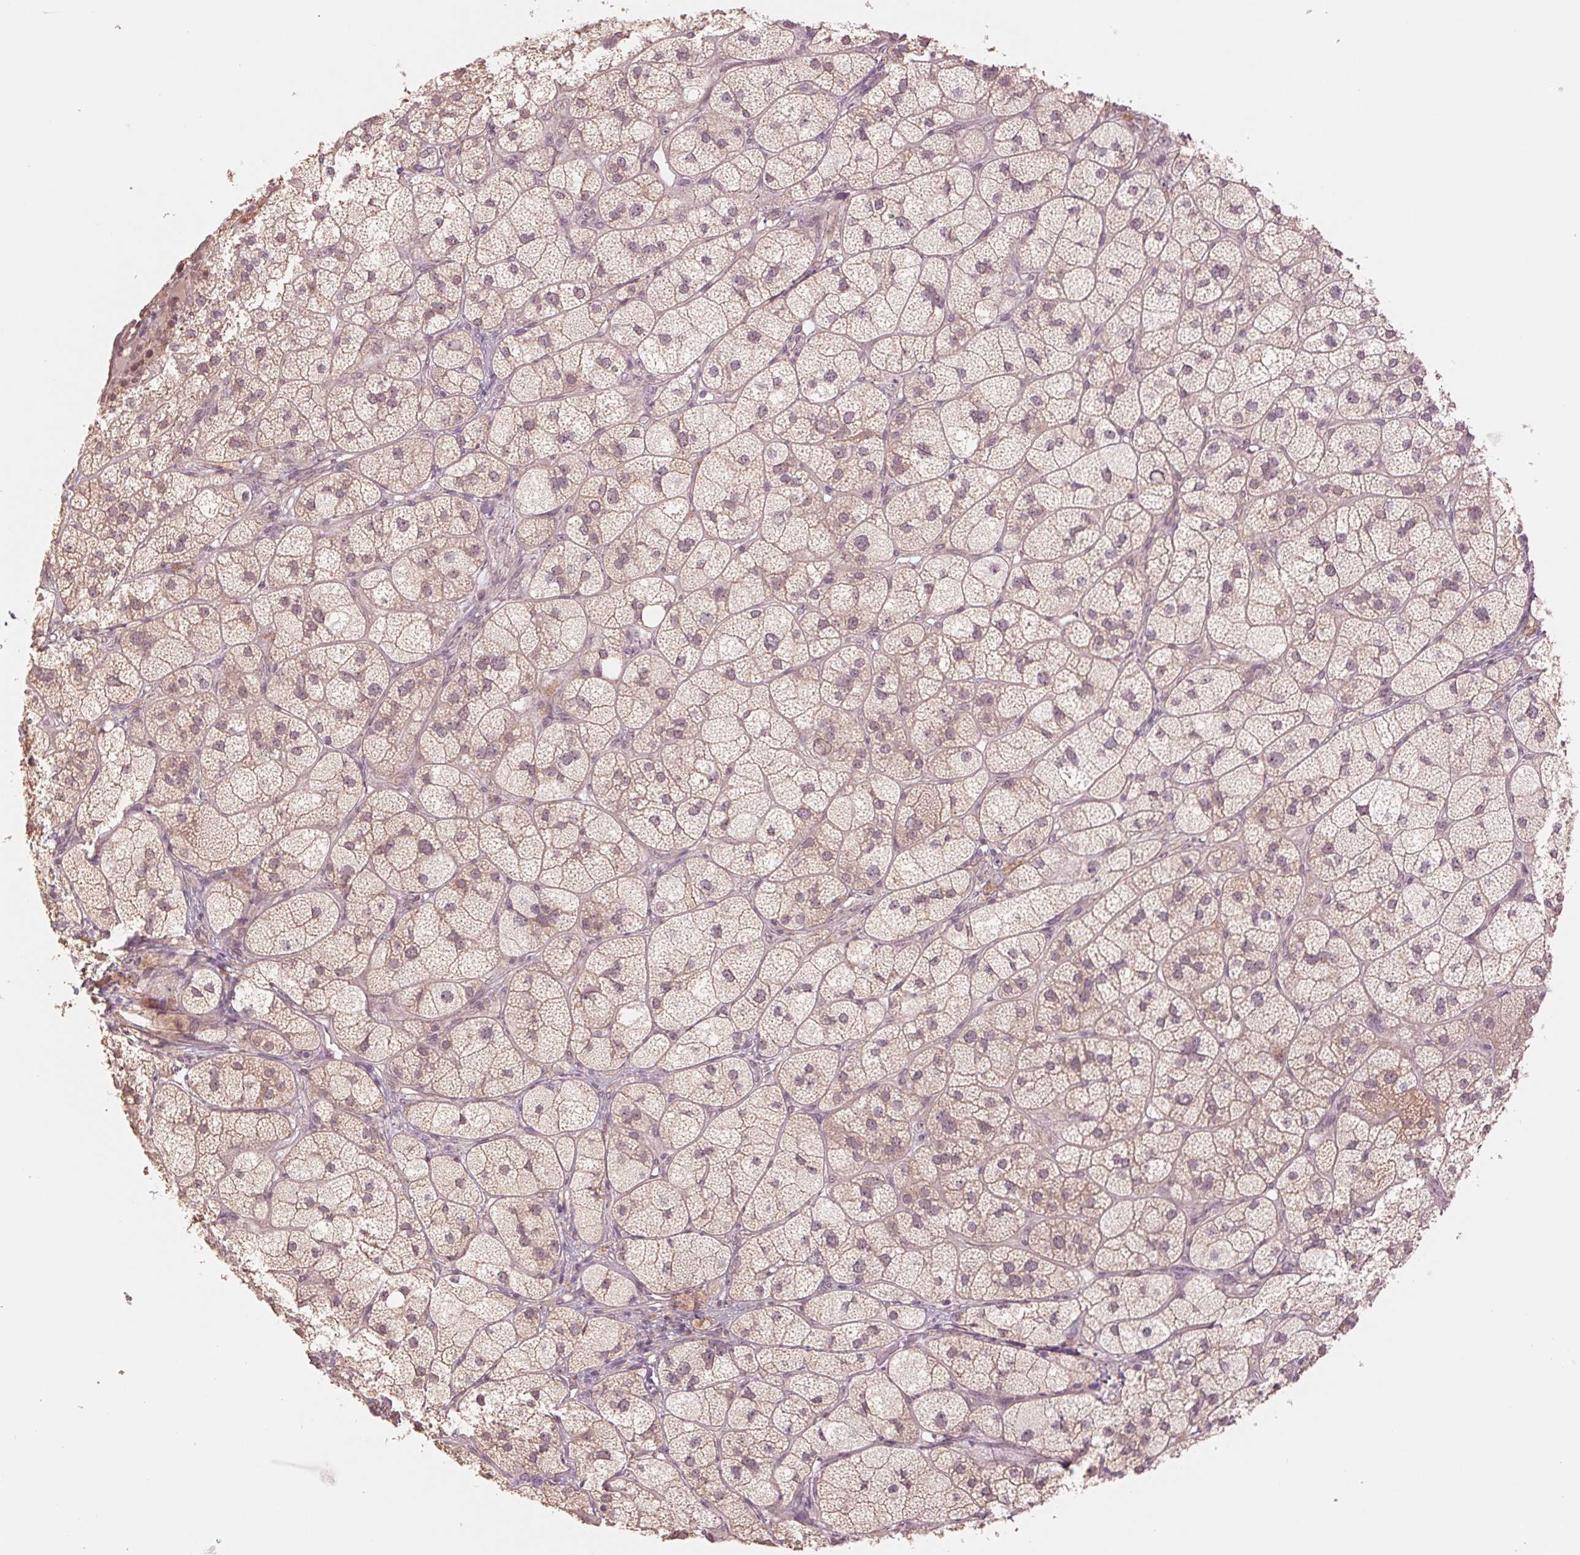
{"staining": {"intensity": "weak", "quantity": ">75%", "location": "cytoplasmic/membranous"}, "tissue": "adrenal gland", "cell_type": "Glandular cells", "image_type": "normal", "snomed": [{"axis": "morphology", "description": "Normal tissue, NOS"}, {"axis": "topography", "description": "Adrenal gland"}], "caption": "Immunohistochemistry (IHC) staining of benign adrenal gland, which demonstrates low levels of weak cytoplasmic/membranous staining in about >75% of glandular cells indicating weak cytoplasmic/membranous protein positivity. The staining was performed using DAB (3,3'-diaminobenzidine) (brown) for protein detection and nuclei were counterstained in hematoxylin (blue).", "gene": "PPIAL4A", "patient": {"sex": "female", "age": 60}}